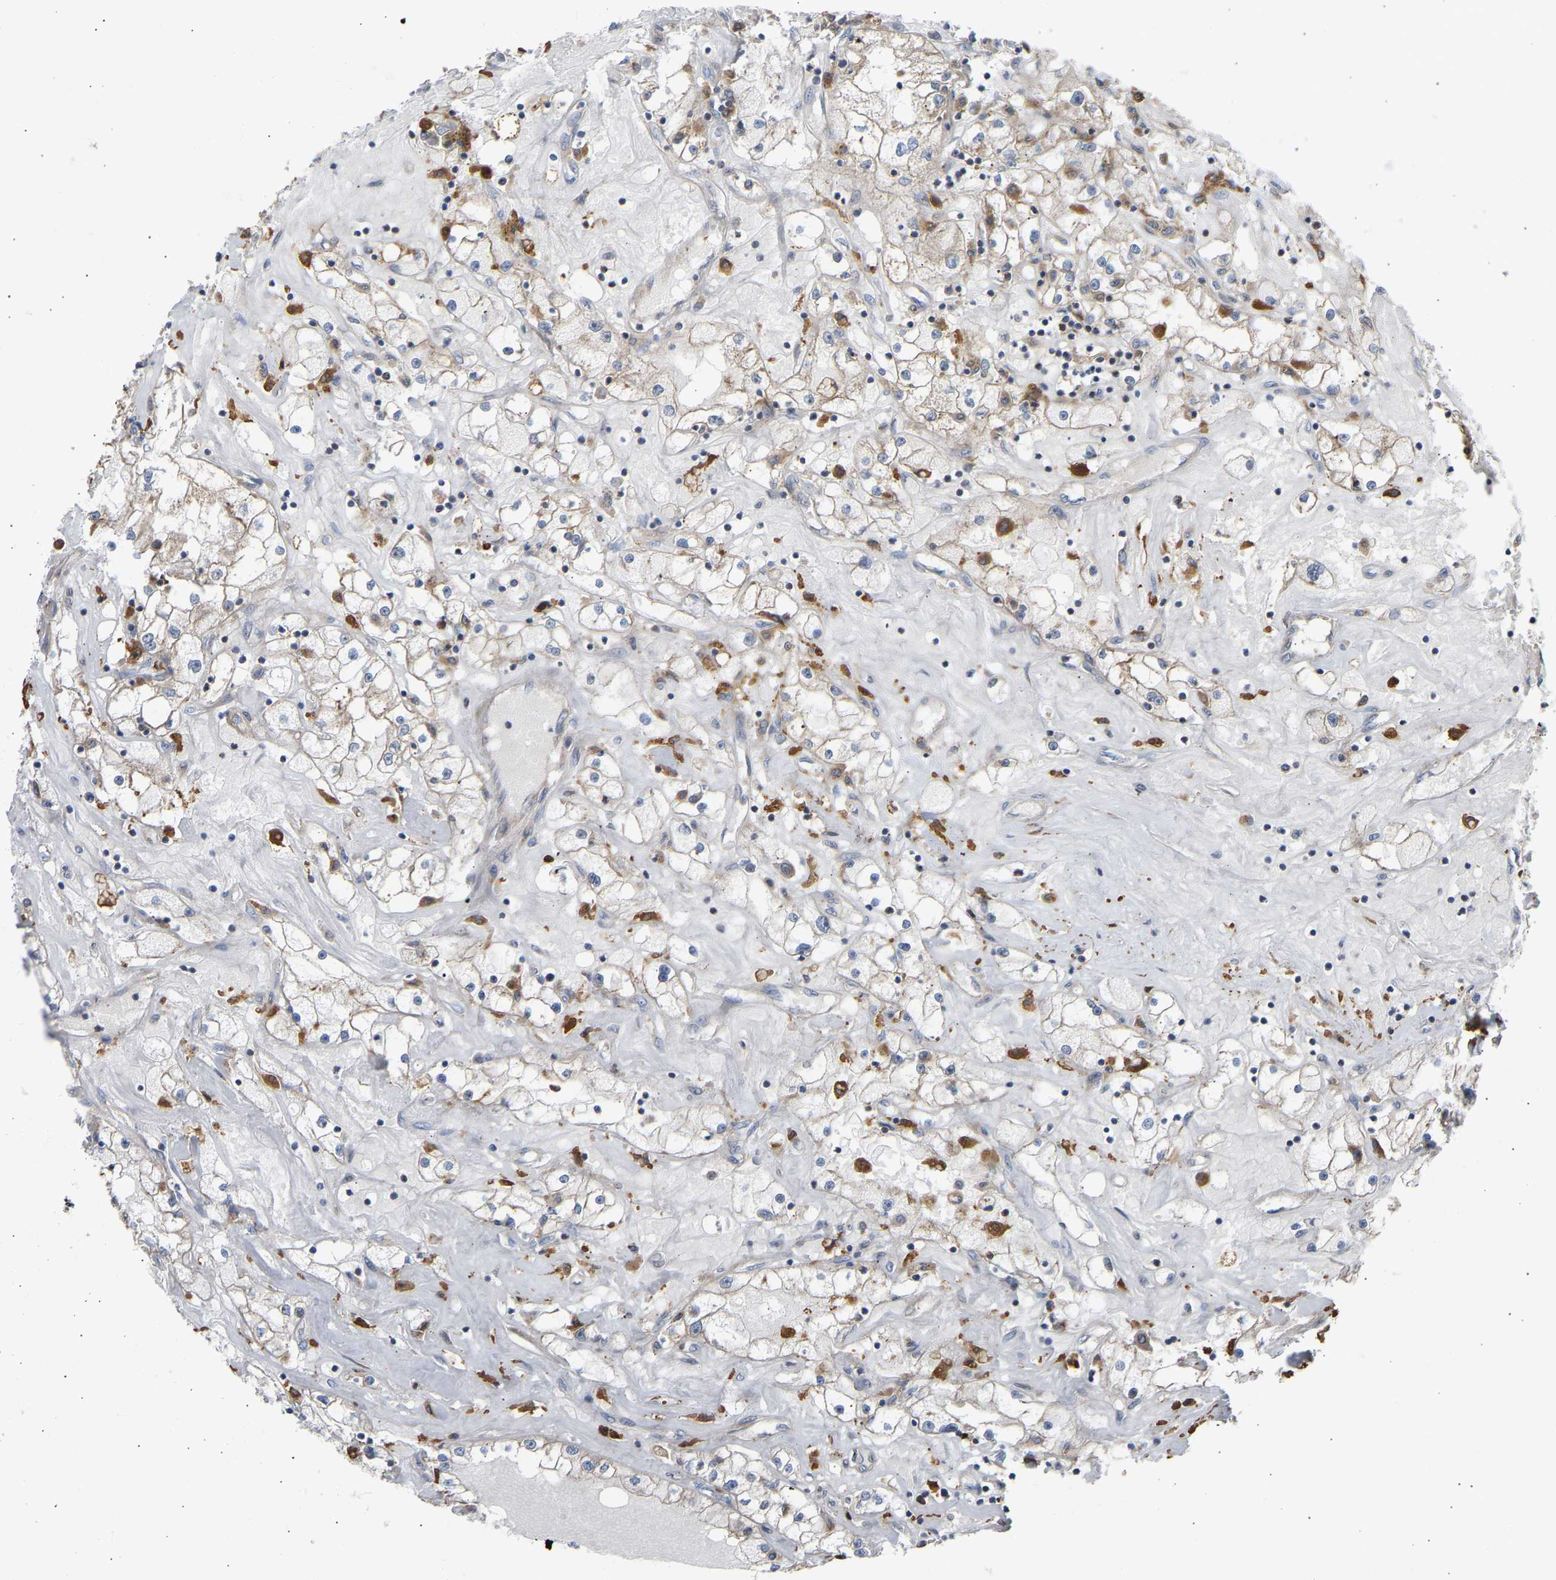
{"staining": {"intensity": "weak", "quantity": "<25%", "location": "cytoplasmic/membranous"}, "tissue": "renal cancer", "cell_type": "Tumor cells", "image_type": "cancer", "snomed": [{"axis": "morphology", "description": "Adenocarcinoma, NOS"}, {"axis": "topography", "description": "Kidney"}], "caption": "High power microscopy micrograph of an immunohistochemistry (IHC) photomicrograph of adenocarcinoma (renal), revealing no significant expression in tumor cells.", "gene": "GCN1", "patient": {"sex": "male", "age": 56}}